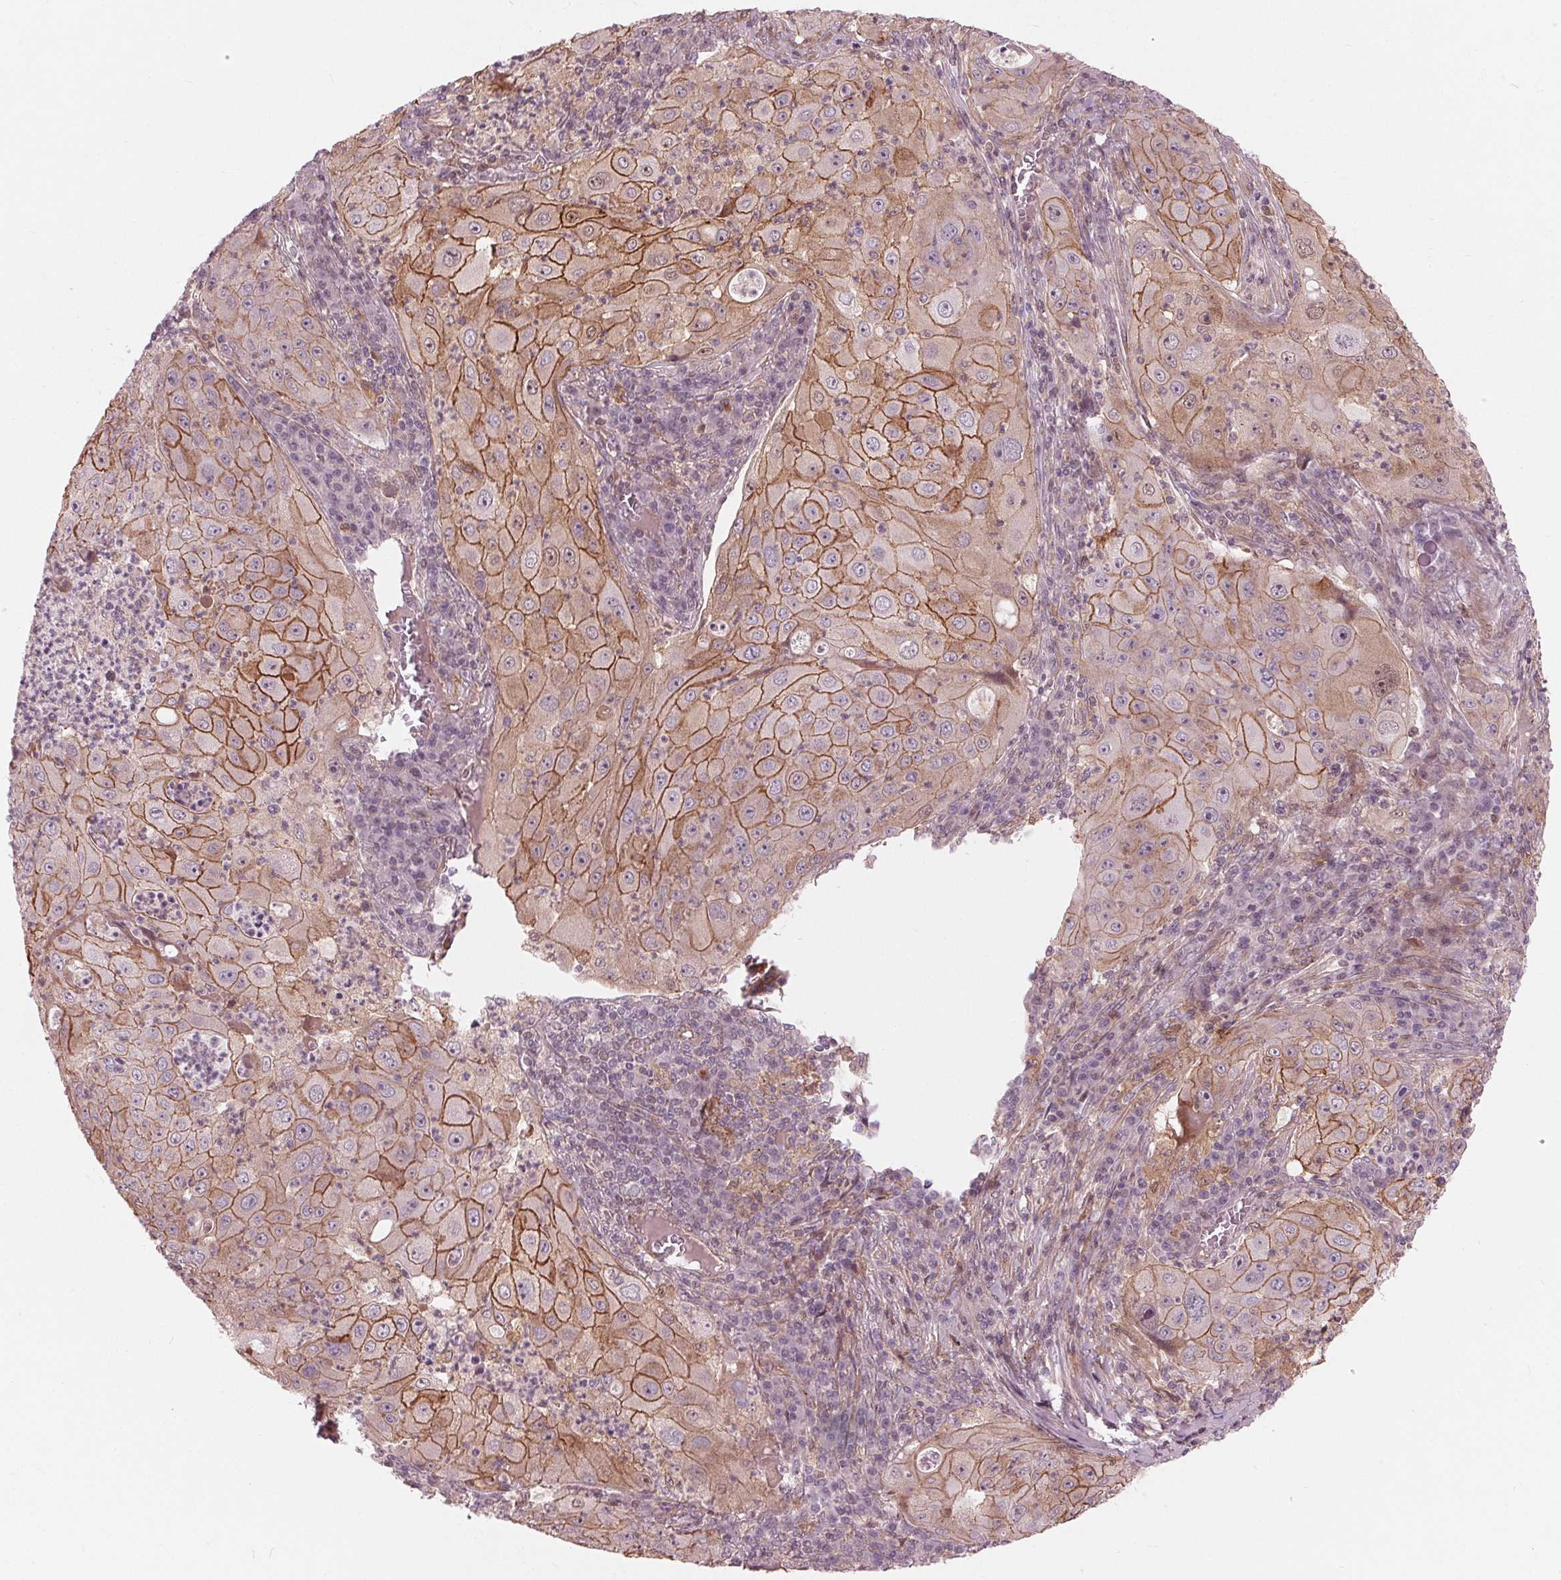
{"staining": {"intensity": "moderate", "quantity": ">75%", "location": "cytoplasmic/membranous"}, "tissue": "lung cancer", "cell_type": "Tumor cells", "image_type": "cancer", "snomed": [{"axis": "morphology", "description": "Squamous cell carcinoma, NOS"}, {"axis": "topography", "description": "Lung"}], "caption": "A medium amount of moderate cytoplasmic/membranous positivity is present in about >75% of tumor cells in squamous cell carcinoma (lung) tissue.", "gene": "TXNIP", "patient": {"sex": "female", "age": 59}}